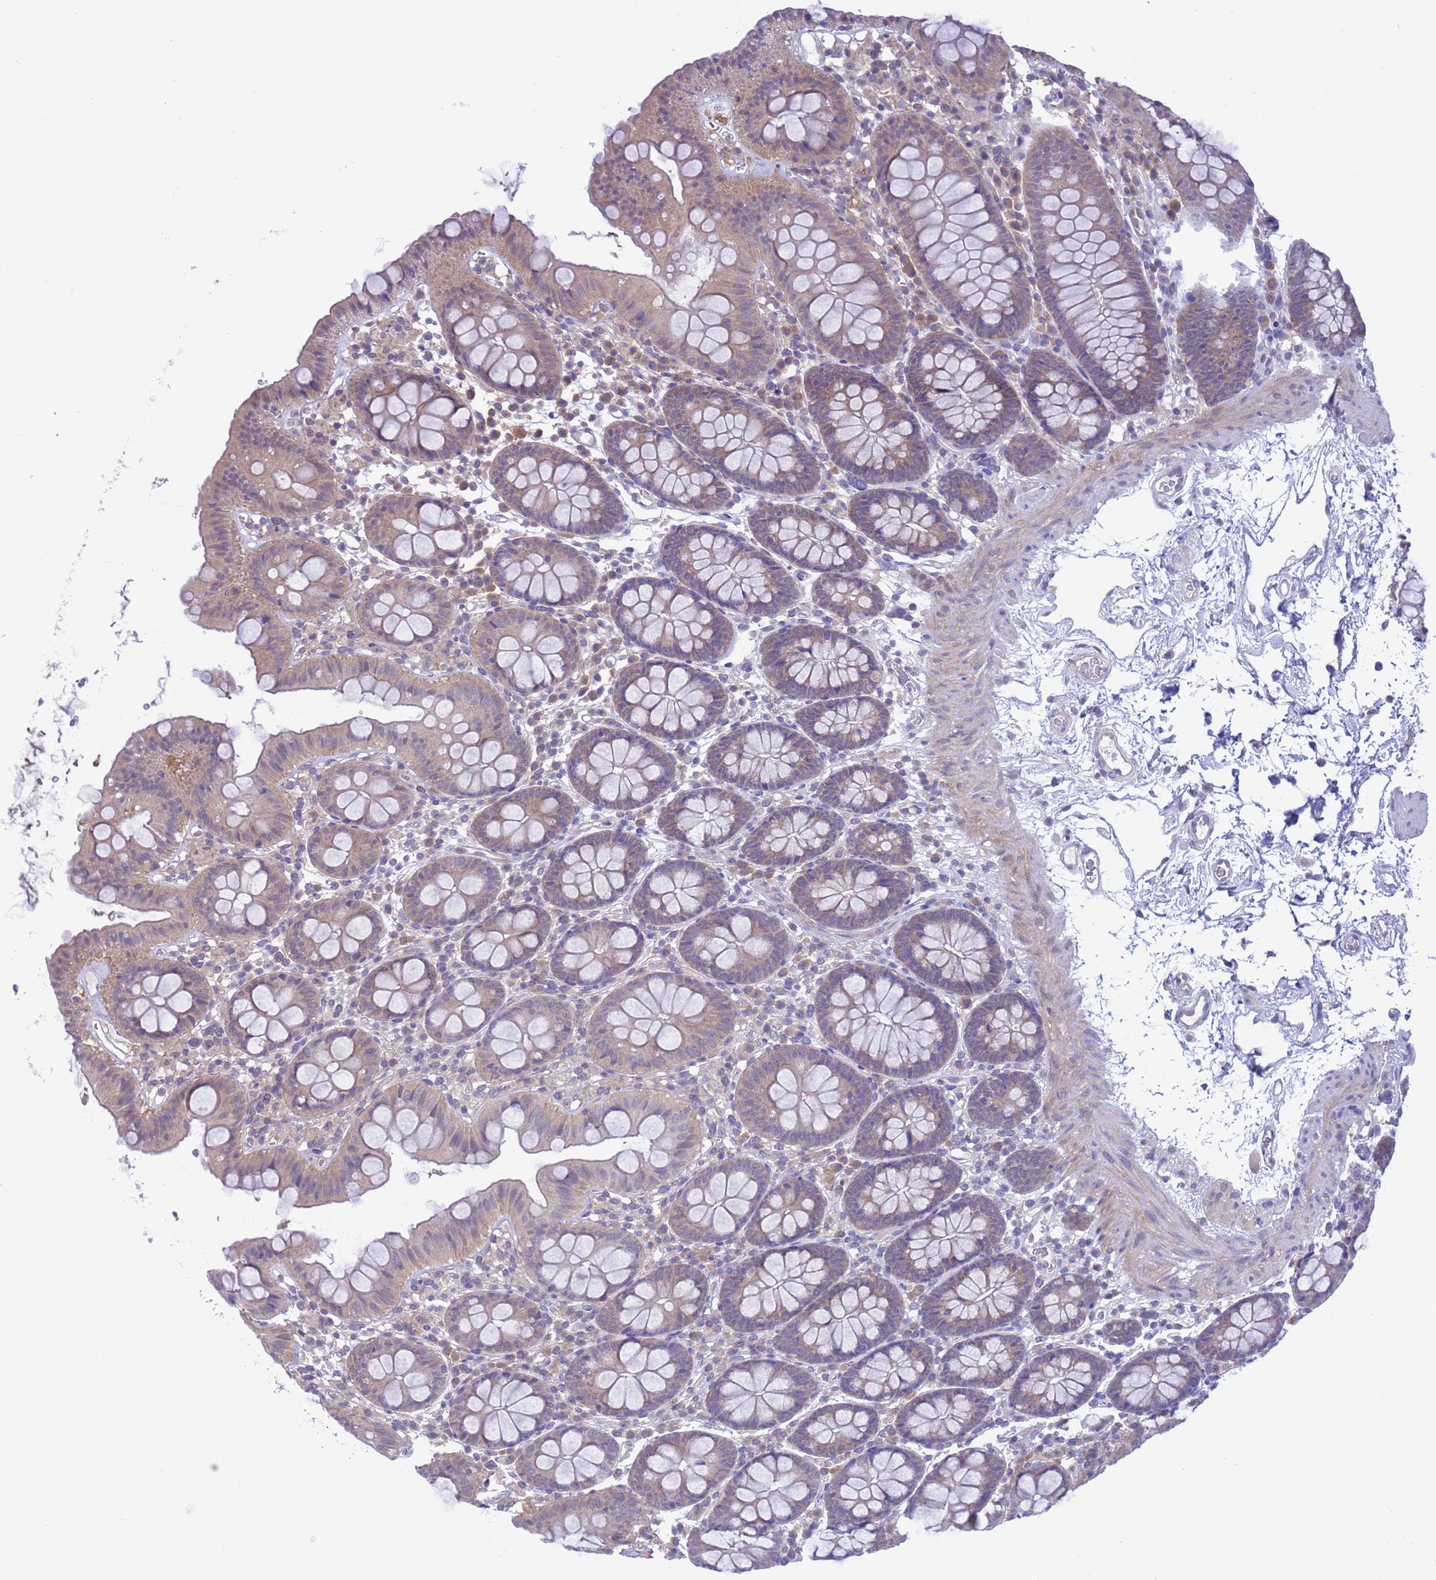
{"staining": {"intensity": "negative", "quantity": "none", "location": "none"}, "tissue": "colon", "cell_type": "Endothelial cells", "image_type": "normal", "snomed": [{"axis": "morphology", "description": "Normal tissue, NOS"}, {"axis": "topography", "description": "Colon"}], "caption": "This micrograph is of normal colon stained with immunohistochemistry (IHC) to label a protein in brown with the nuclei are counter-stained blue. There is no positivity in endothelial cells.", "gene": "ZNF461", "patient": {"sex": "male", "age": 75}}